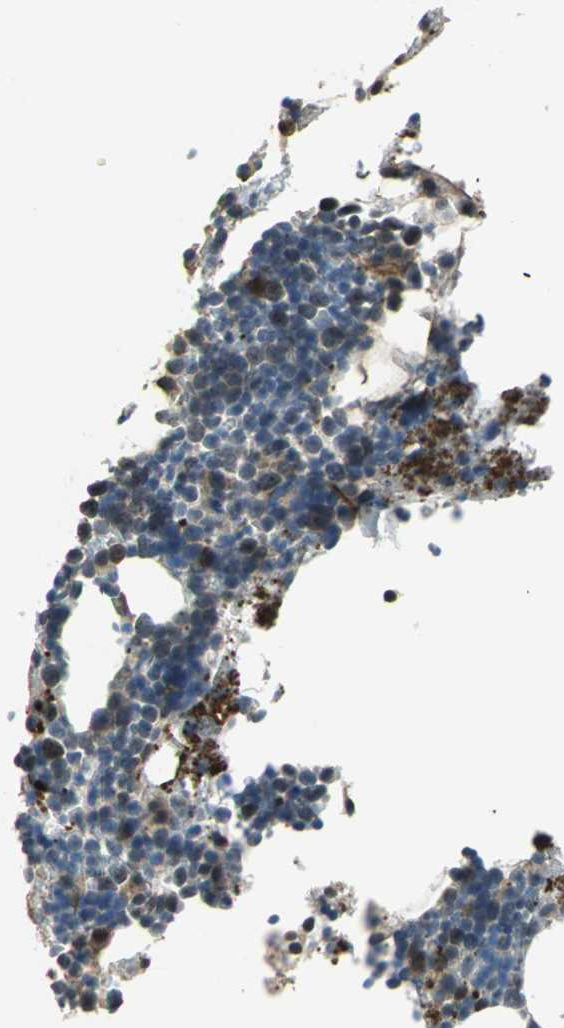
{"staining": {"intensity": "moderate", "quantity": "25%-75%", "location": "cytoplasmic/membranous,nuclear"}, "tissue": "bone marrow", "cell_type": "Hematopoietic cells", "image_type": "normal", "snomed": [{"axis": "morphology", "description": "Normal tissue, NOS"}, {"axis": "topography", "description": "Bone marrow"}], "caption": "IHC (DAB (3,3'-diaminobenzidine)) staining of unremarkable bone marrow demonstrates moderate cytoplasmic/membranous,nuclear protein expression in approximately 25%-75% of hematopoietic cells. (Stains: DAB (3,3'-diaminobenzidine) in brown, nuclei in blue, Microscopy: brightfield microscopy at high magnification).", "gene": "MIS18BP1", "patient": {"sex": "male", "age": 17}}